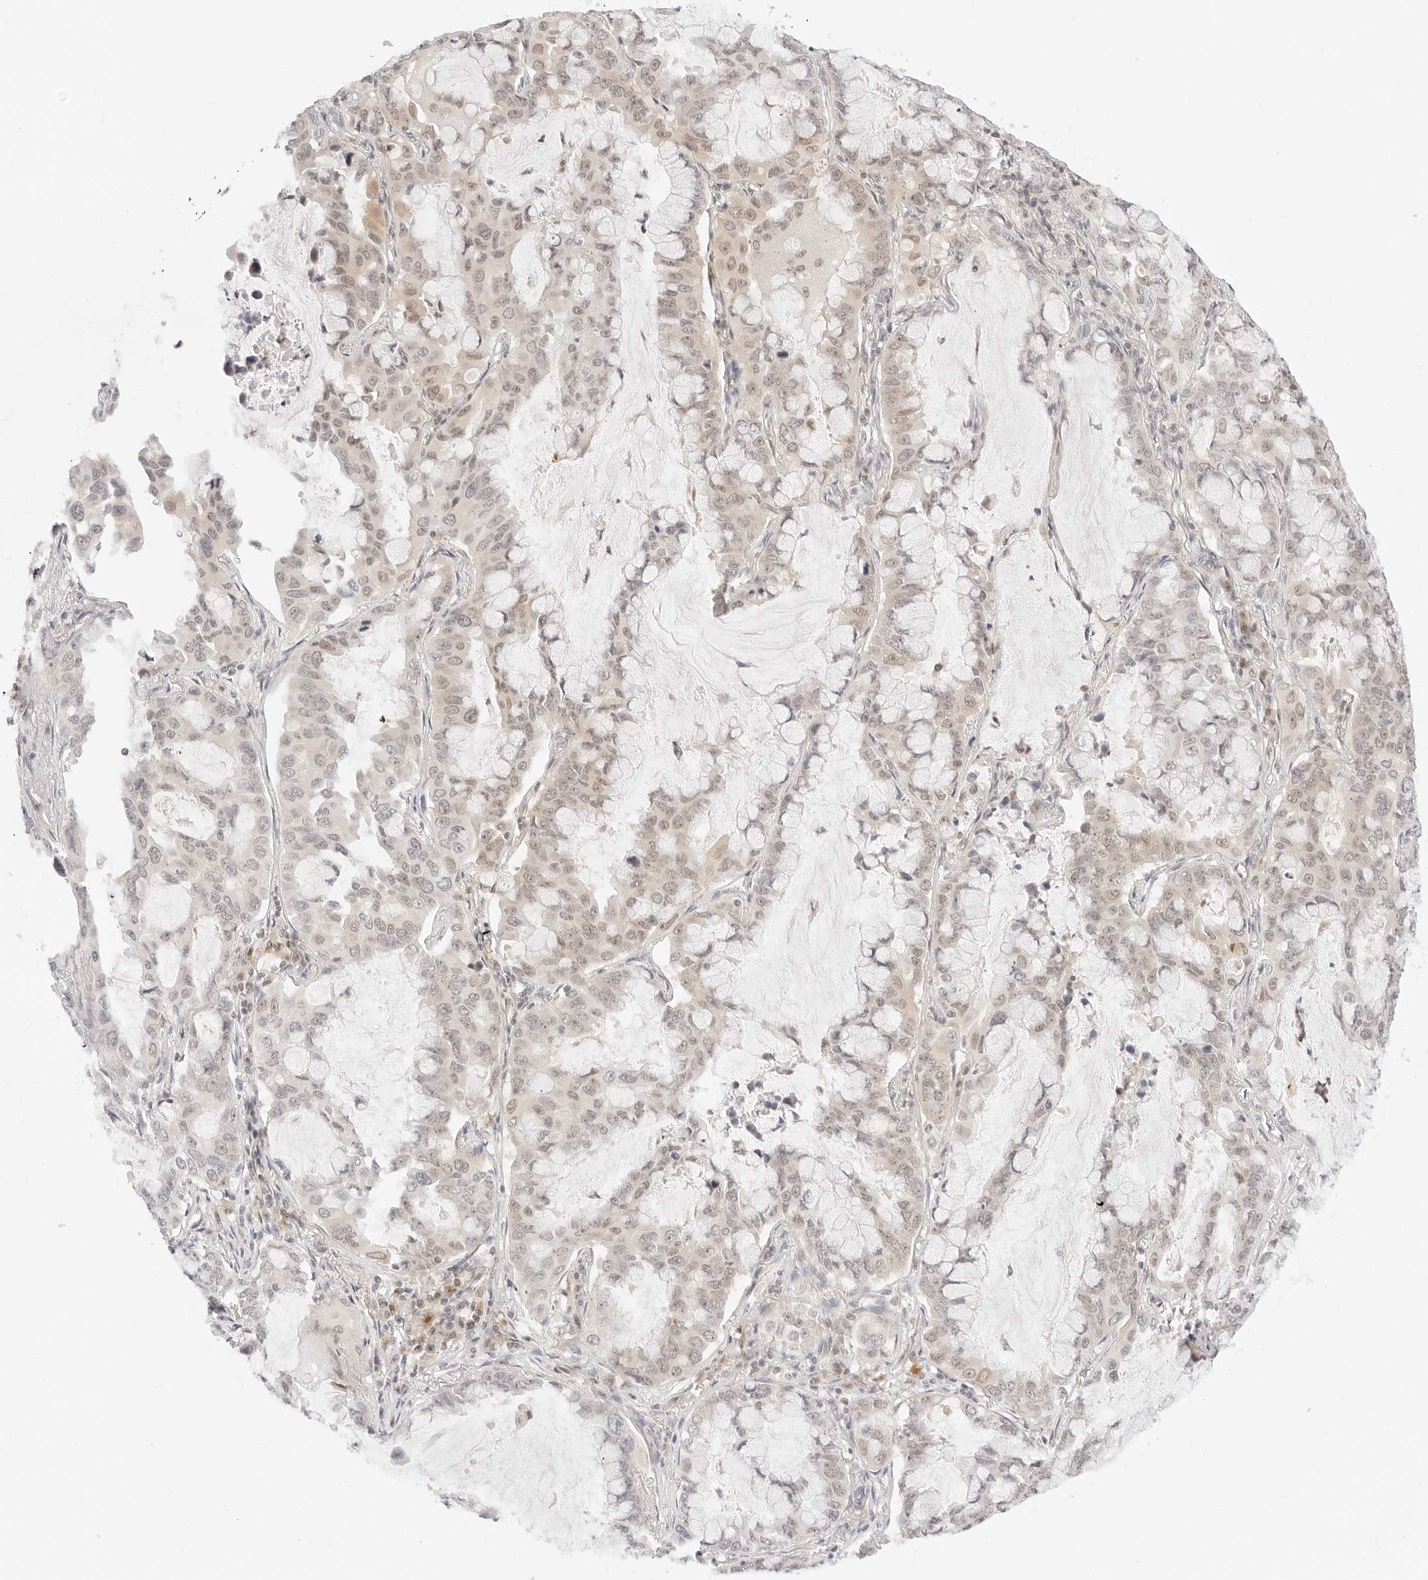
{"staining": {"intensity": "weak", "quantity": "<25%", "location": "nuclear"}, "tissue": "lung cancer", "cell_type": "Tumor cells", "image_type": "cancer", "snomed": [{"axis": "morphology", "description": "Adenocarcinoma, NOS"}, {"axis": "topography", "description": "Lung"}], "caption": "This image is of lung cancer stained with immunohistochemistry to label a protein in brown with the nuclei are counter-stained blue. There is no expression in tumor cells. (Stains: DAB (3,3'-diaminobenzidine) IHC with hematoxylin counter stain, Microscopy: brightfield microscopy at high magnification).", "gene": "POLR3C", "patient": {"sex": "male", "age": 64}}